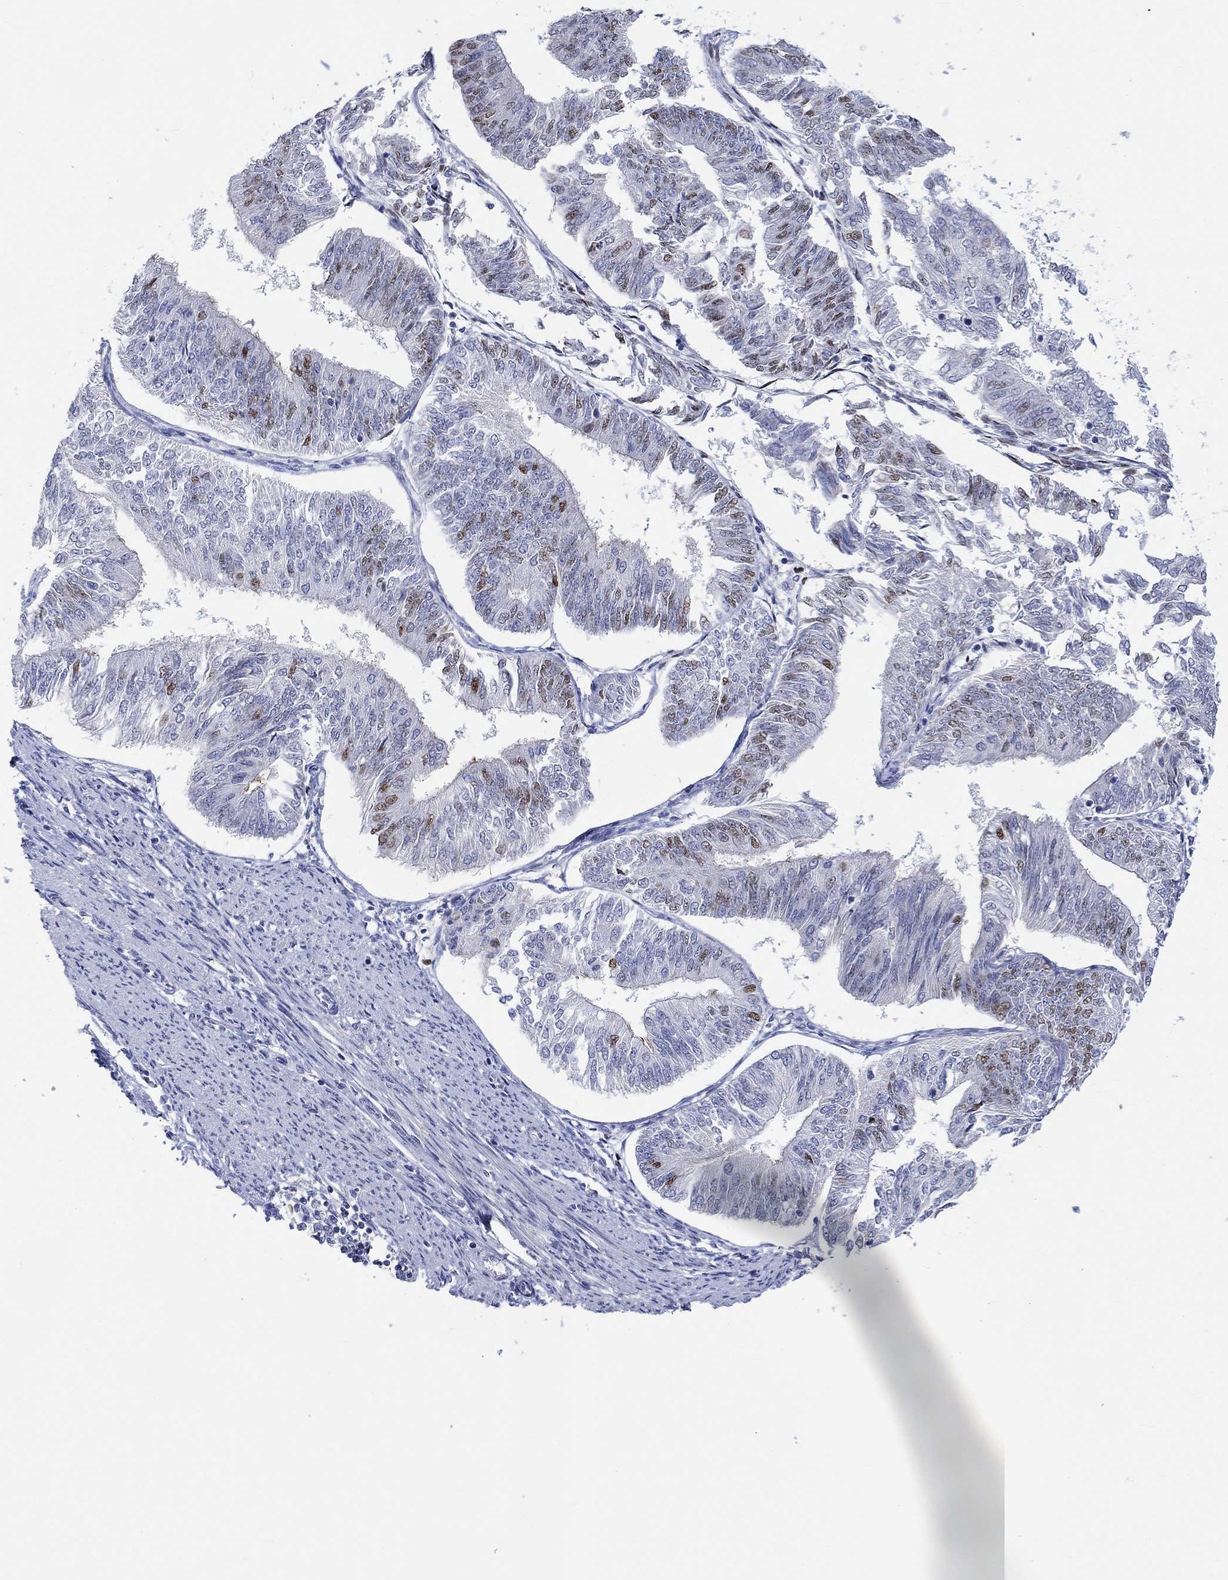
{"staining": {"intensity": "moderate", "quantity": "<25%", "location": "nuclear"}, "tissue": "endometrial cancer", "cell_type": "Tumor cells", "image_type": "cancer", "snomed": [{"axis": "morphology", "description": "Adenocarcinoma, NOS"}, {"axis": "topography", "description": "Endometrium"}], "caption": "The histopathology image reveals a brown stain indicating the presence of a protein in the nuclear of tumor cells in endometrial cancer (adenocarcinoma).", "gene": "DLK1", "patient": {"sex": "female", "age": 58}}